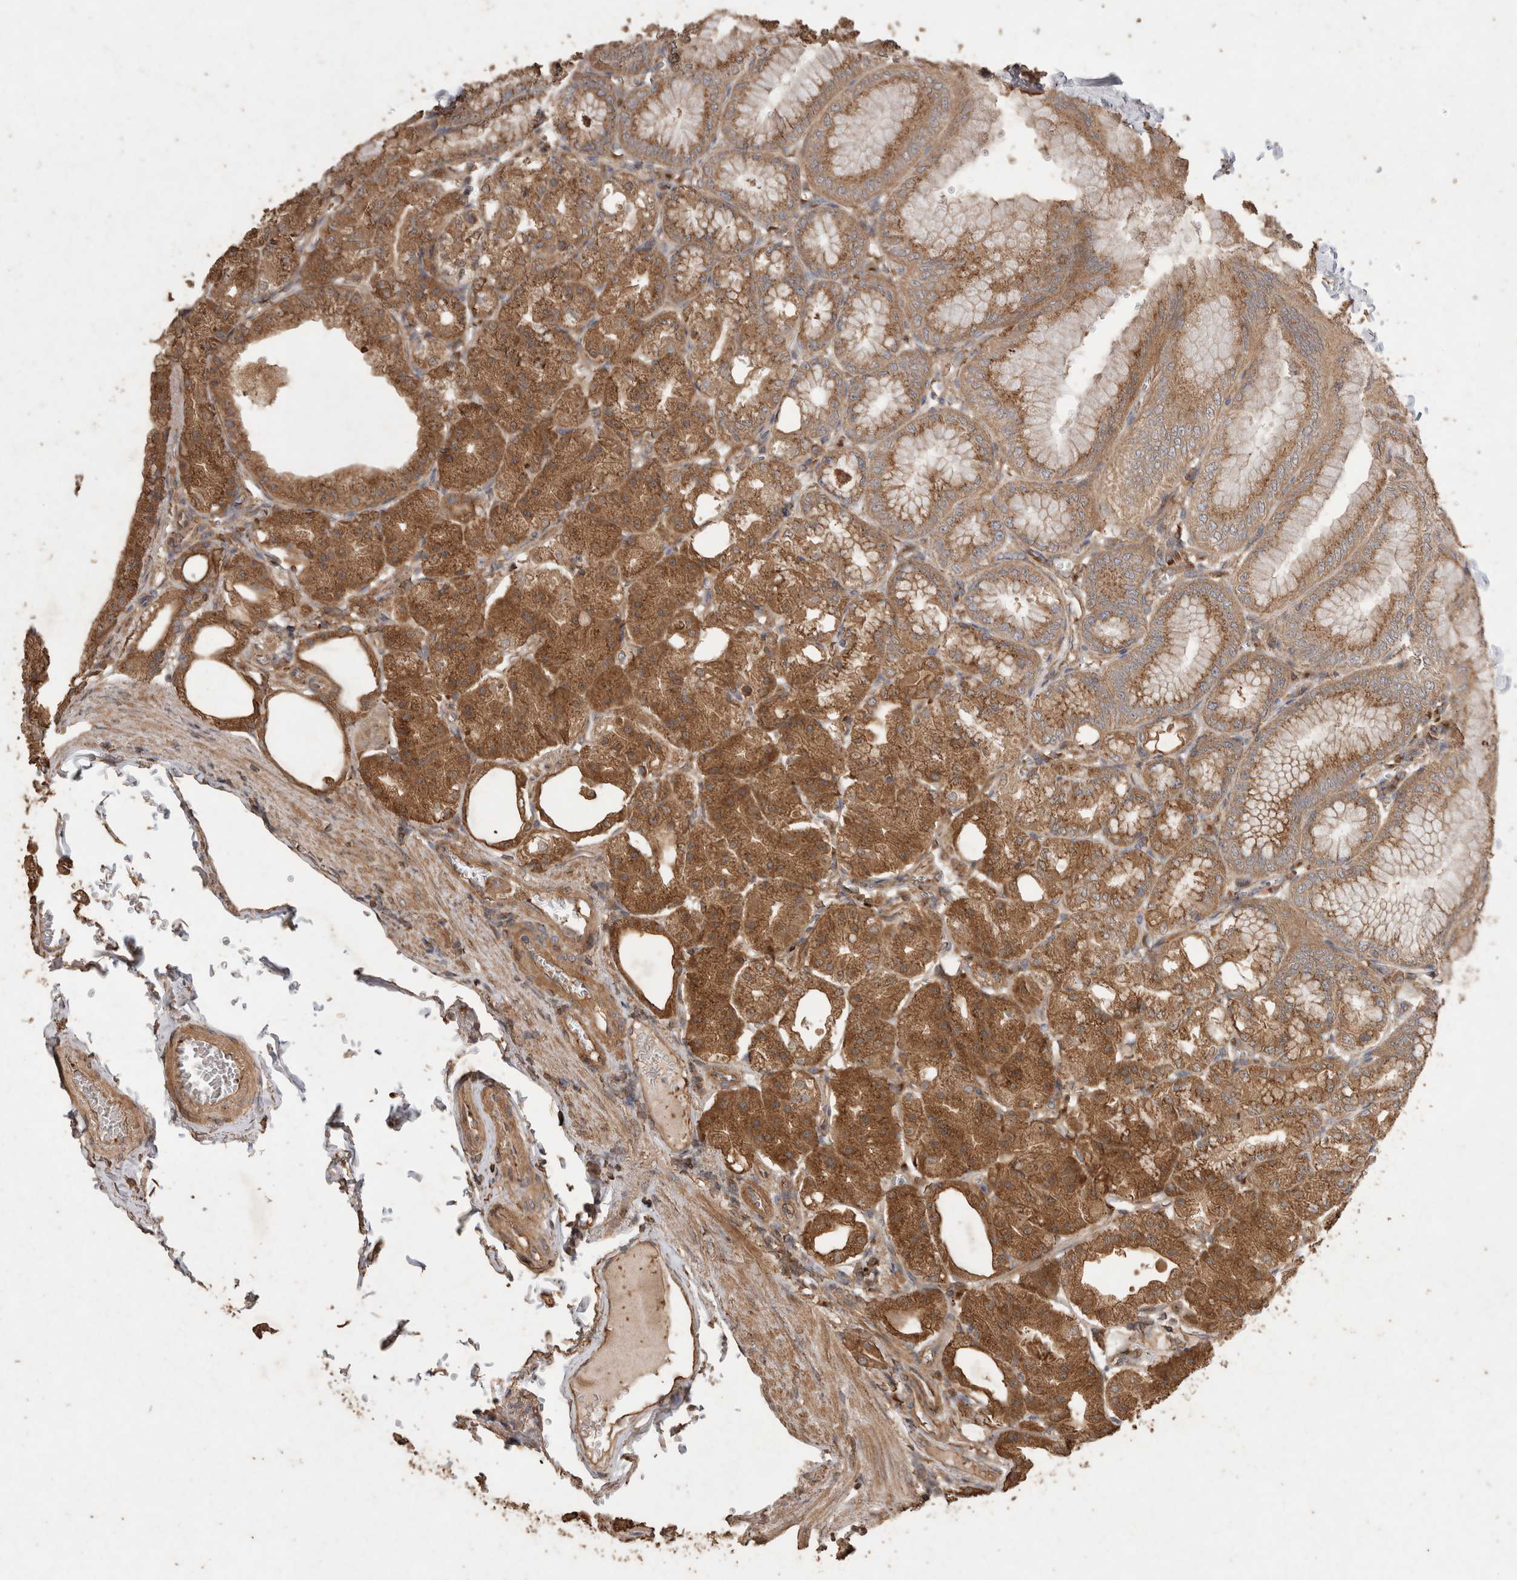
{"staining": {"intensity": "moderate", "quantity": ">75%", "location": "cytoplasmic/membranous"}, "tissue": "stomach", "cell_type": "Glandular cells", "image_type": "normal", "snomed": [{"axis": "morphology", "description": "Normal tissue, NOS"}, {"axis": "topography", "description": "Stomach, lower"}], "caption": "About >75% of glandular cells in normal stomach demonstrate moderate cytoplasmic/membranous protein expression as visualized by brown immunohistochemical staining.", "gene": "SNX31", "patient": {"sex": "male", "age": 71}}